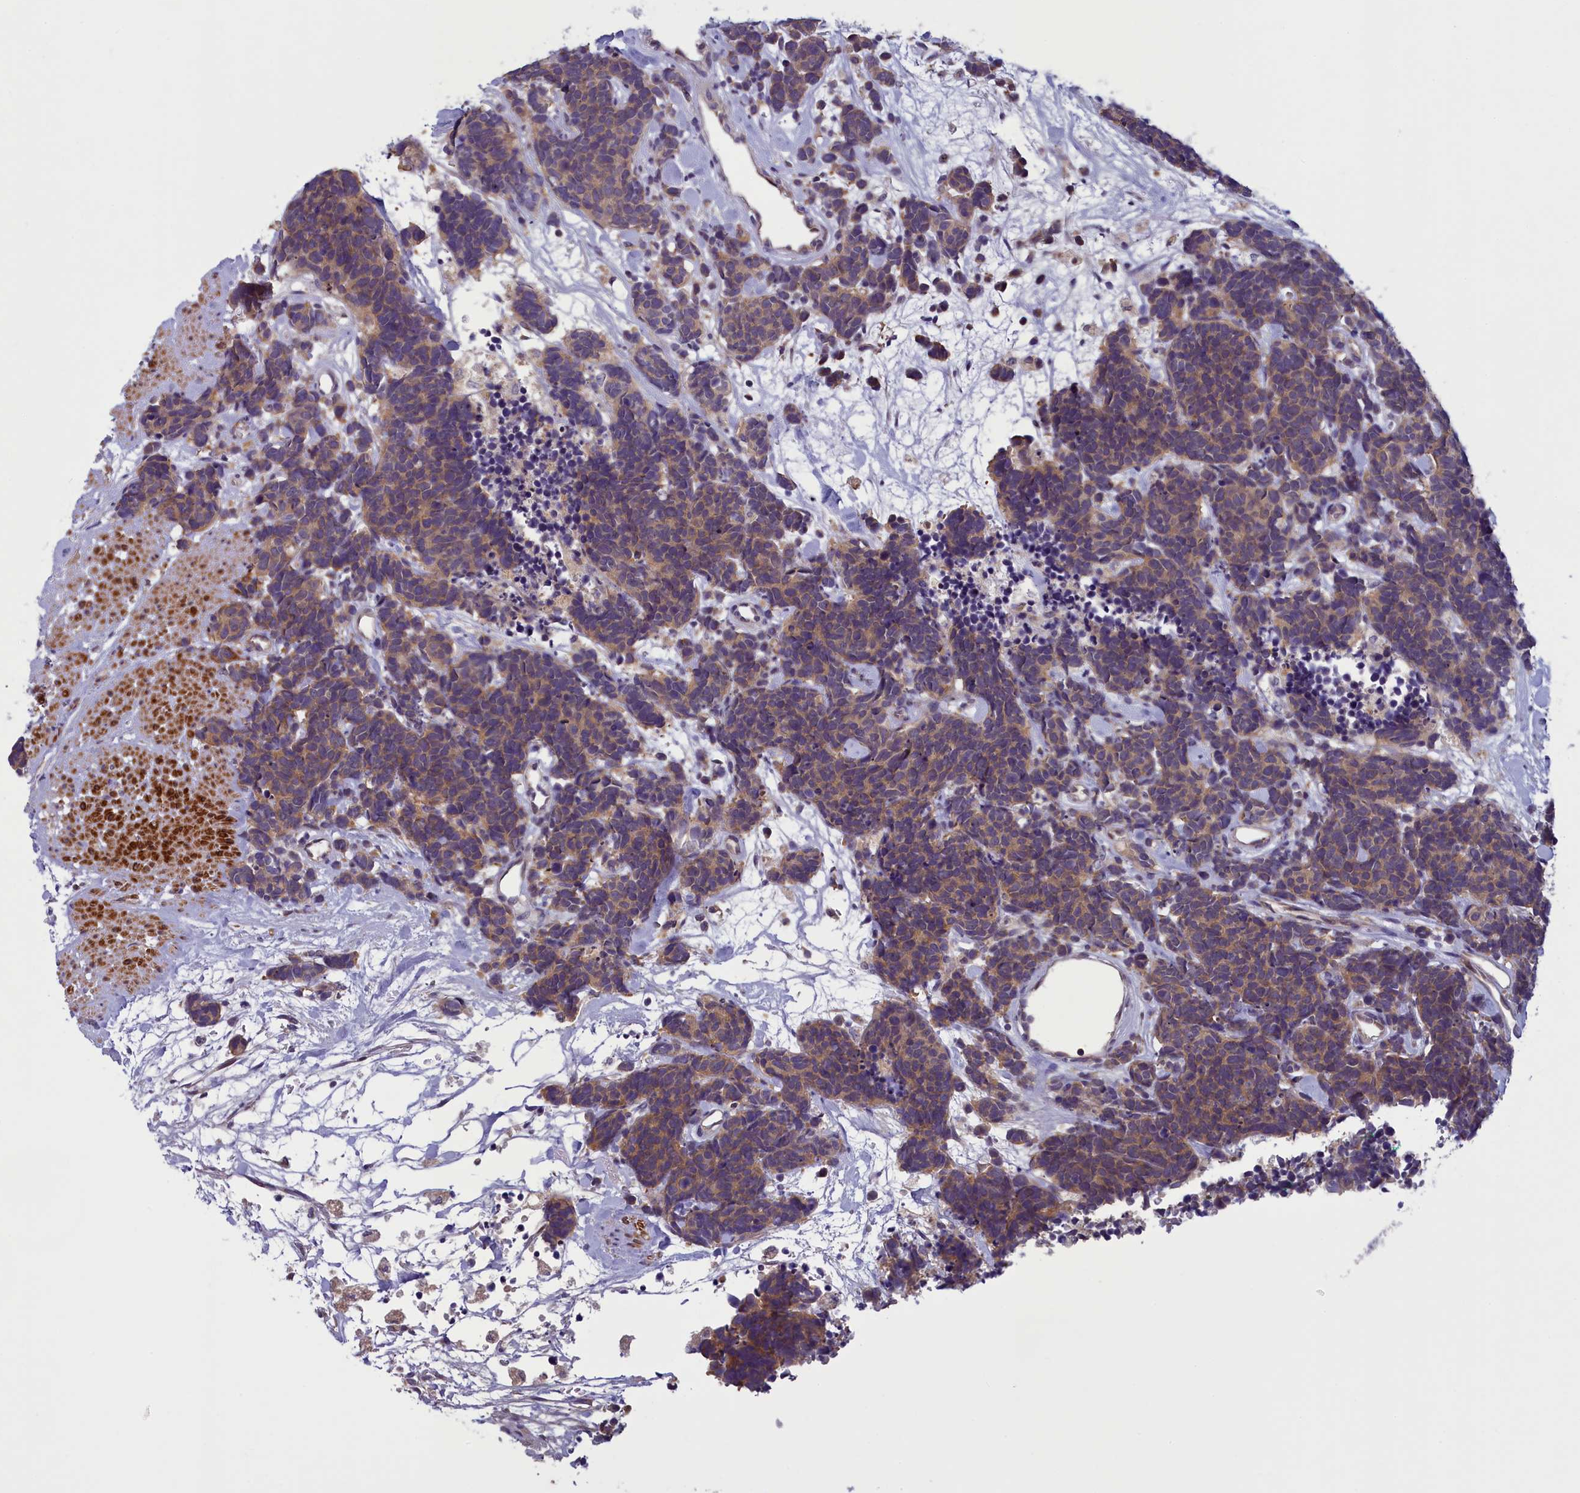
{"staining": {"intensity": "moderate", "quantity": ">75%", "location": "cytoplasmic/membranous"}, "tissue": "carcinoid", "cell_type": "Tumor cells", "image_type": "cancer", "snomed": [{"axis": "morphology", "description": "Carcinoma, NOS"}, {"axis": "morphology", "description": "Carcinoid, malignant, NOS"}, {"axis": "topography", "description": "Urinary bladder"}], "caption": "There is medium levels of moderate cytoplasmic/membranous positivity in tumor cells of carcinoid (malignant), as demonstrated by immunohistochemical staining (brown color).", "gene": "NUBP1", "patient": {"sex": "male", "age": 57}}